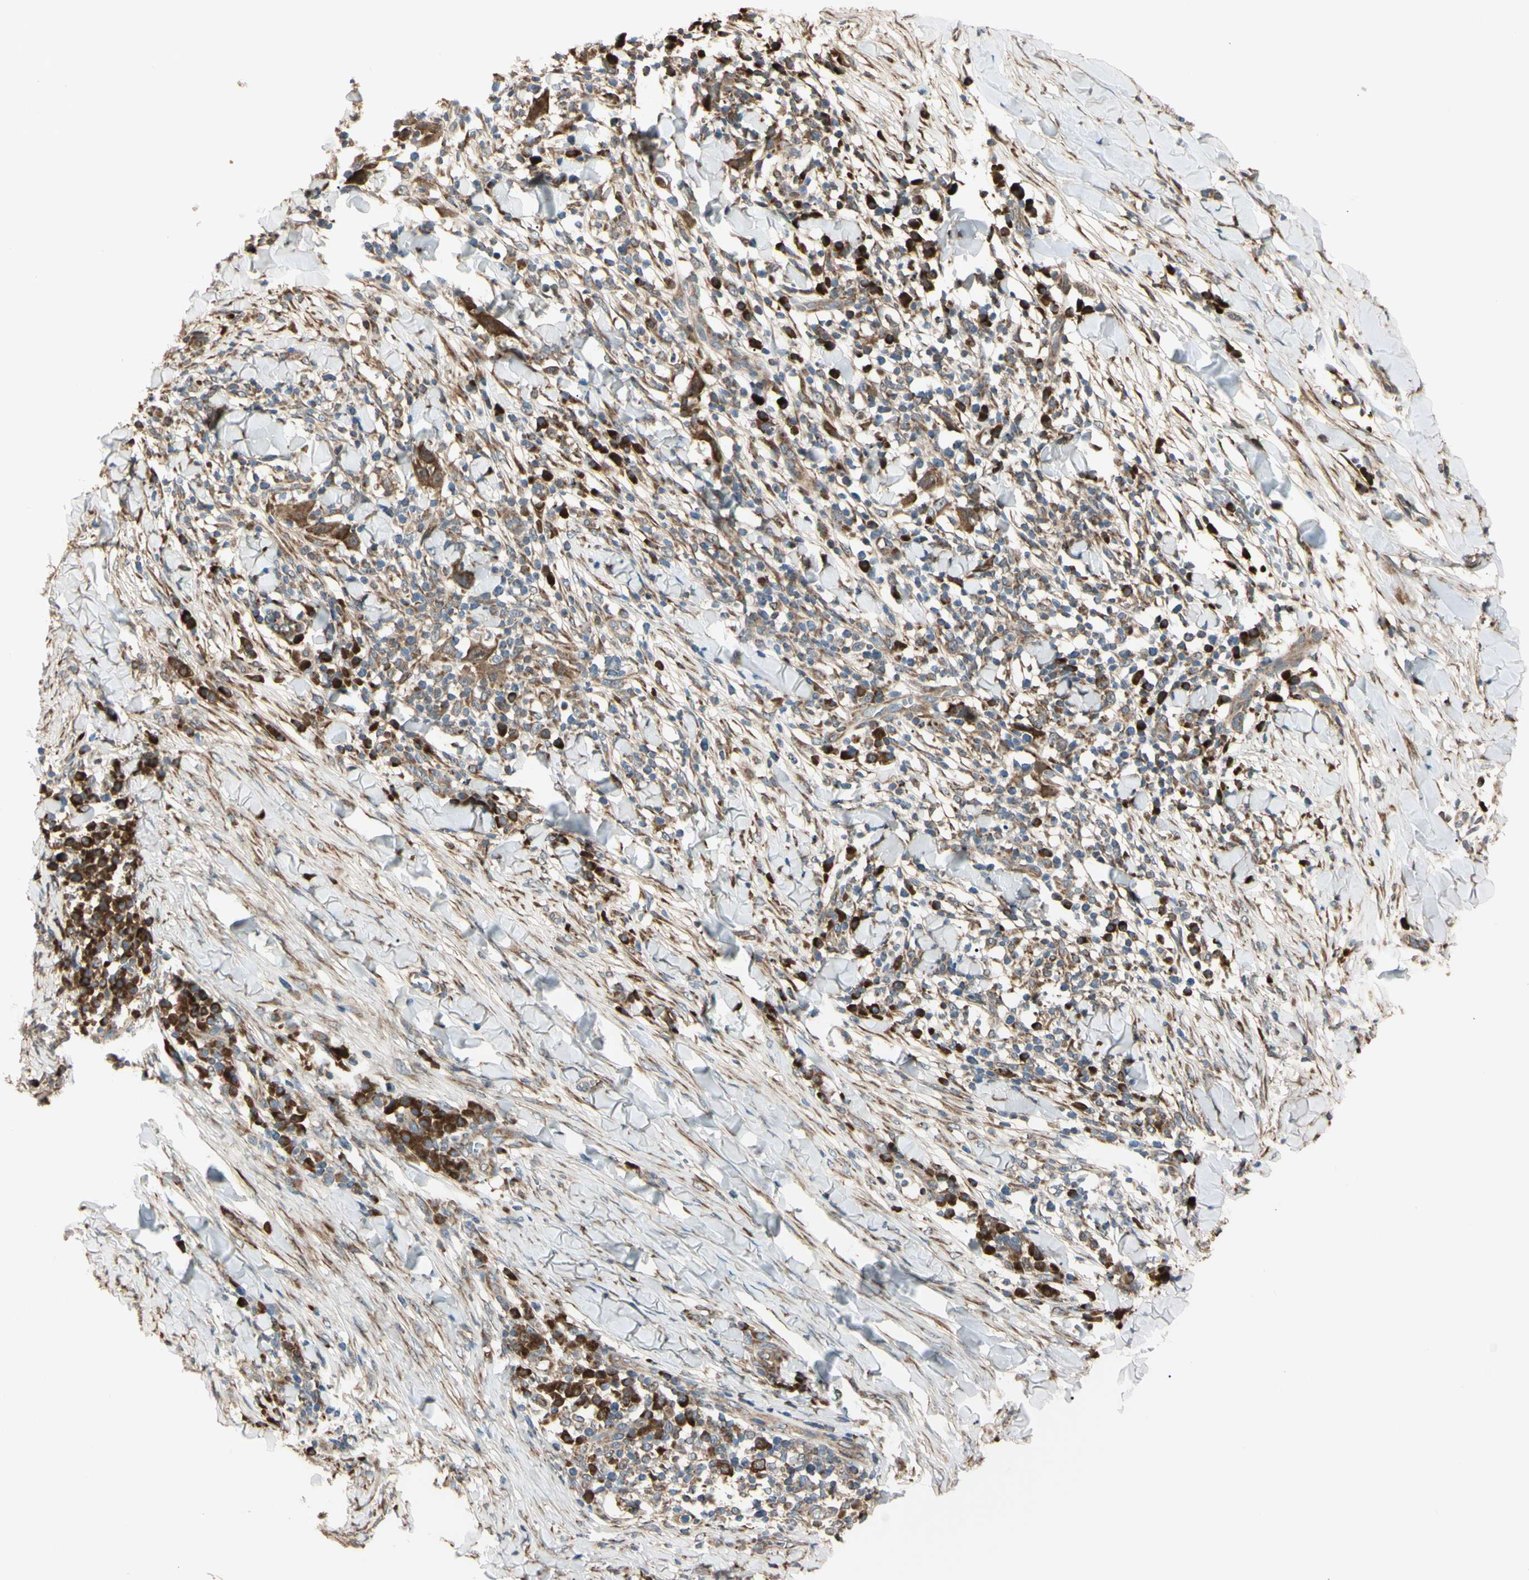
{"staining": {"intensity": "moderate", "quantity": ">75%", "location": "cytoplasmic/membranous"}, "tissue": "skin cancer", "cell_type": "Tumor cells", "image_type": "cancer", "snomed": [{"axis": "morphology", "description": "Squamous cell carcinoma, NOS"}, {"axis": "topography", "description": "Skin"}], "caption": "Tumor cells reveal moderate cytoplasmic/membranous staining in about >75% of cells in skin cancer.", "gene": "EIF5A", "patient": {"sex": "male", "age": 24}}